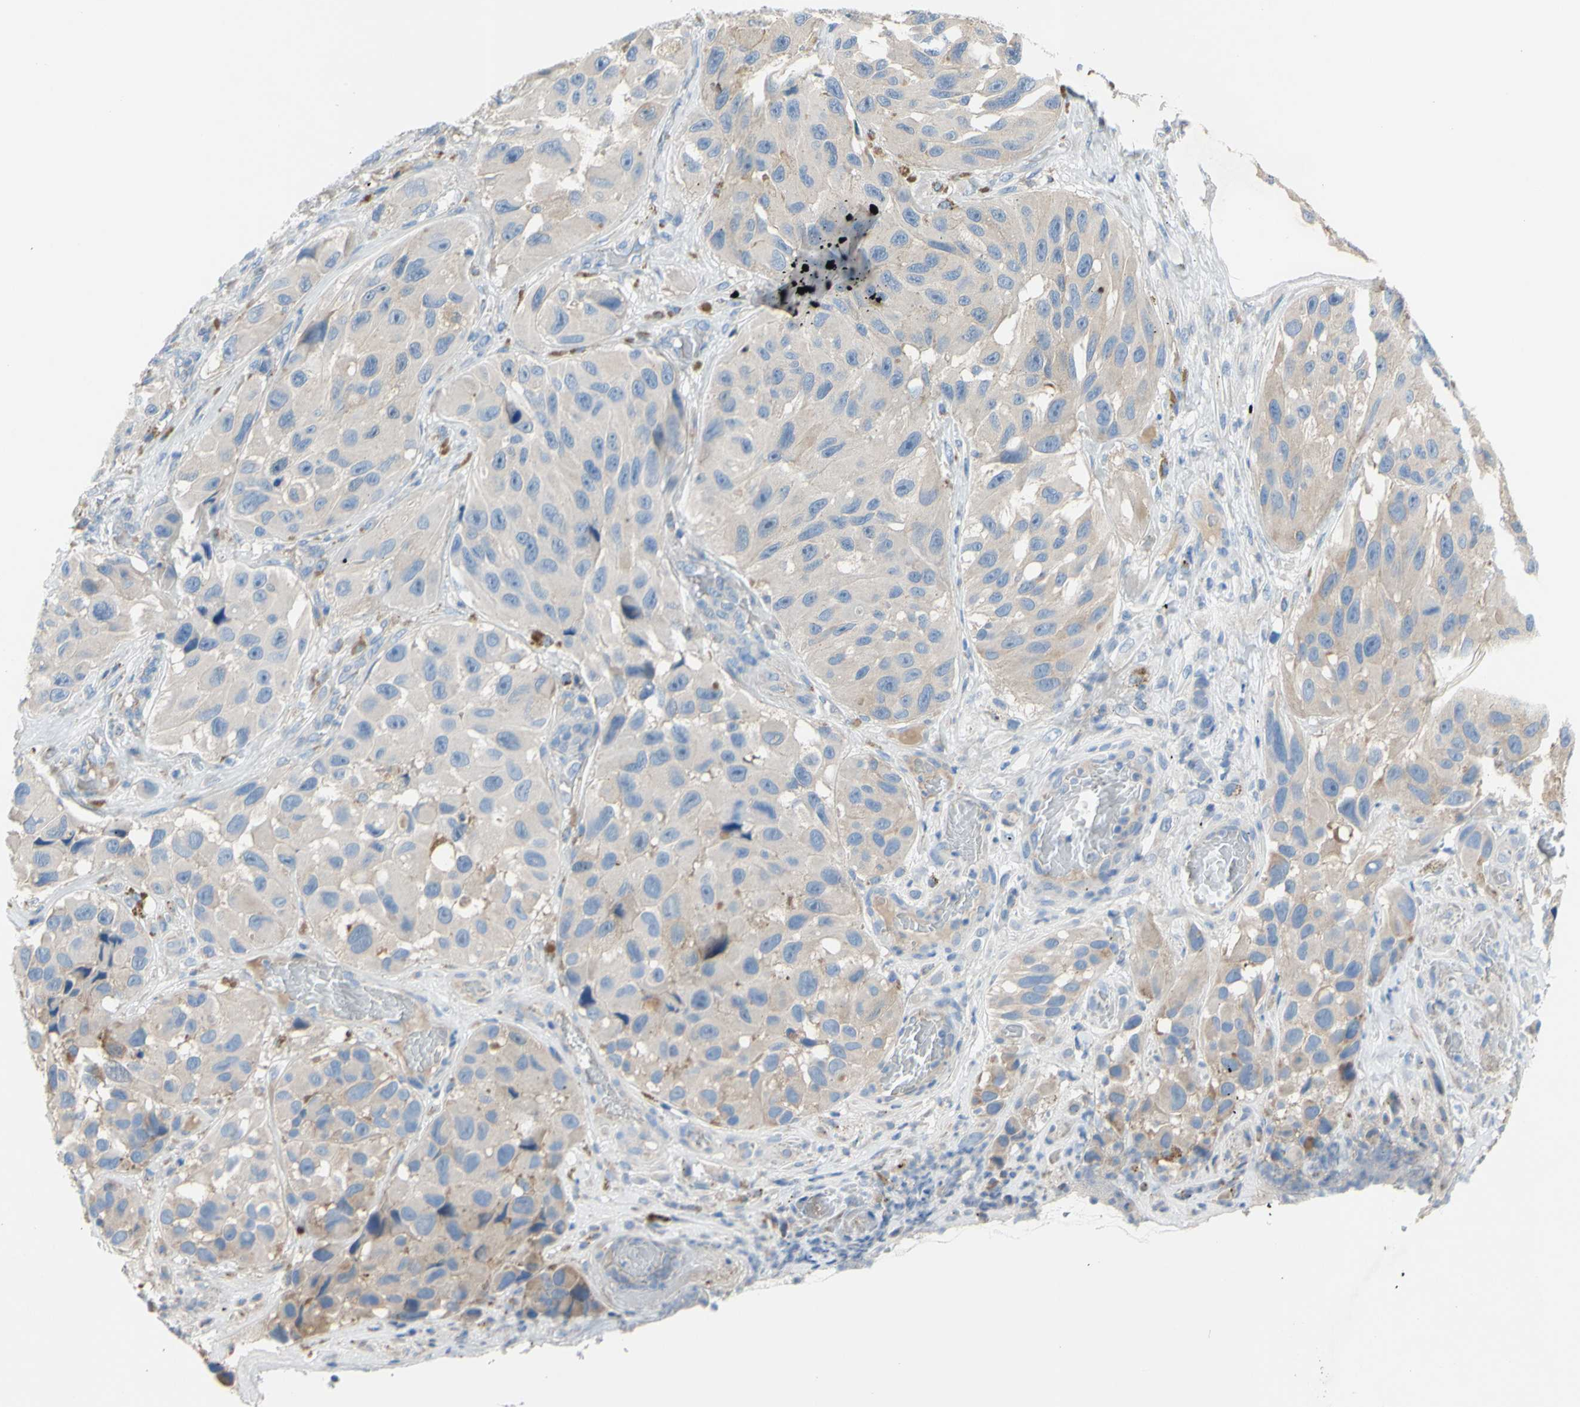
{"staining": {"intensity": "weak", "quantity": "<25%", "location": "cytoplasmic/membranous"}, "tissue": "melanoma", "cell_type": "Tumor cells", "image_type": "cancer", "snomed": [{"axis": "morphology", "description": "Malignant melanoma, NOS"}, {"axis": "topography", "description": "Skin"}], "caption": "This is an IHC photomicrograph of malignant melanoma. There is no positivity in tumor cells.", "gene": "TMEM59L", "patient": {"sex": "female", "age": 73}}